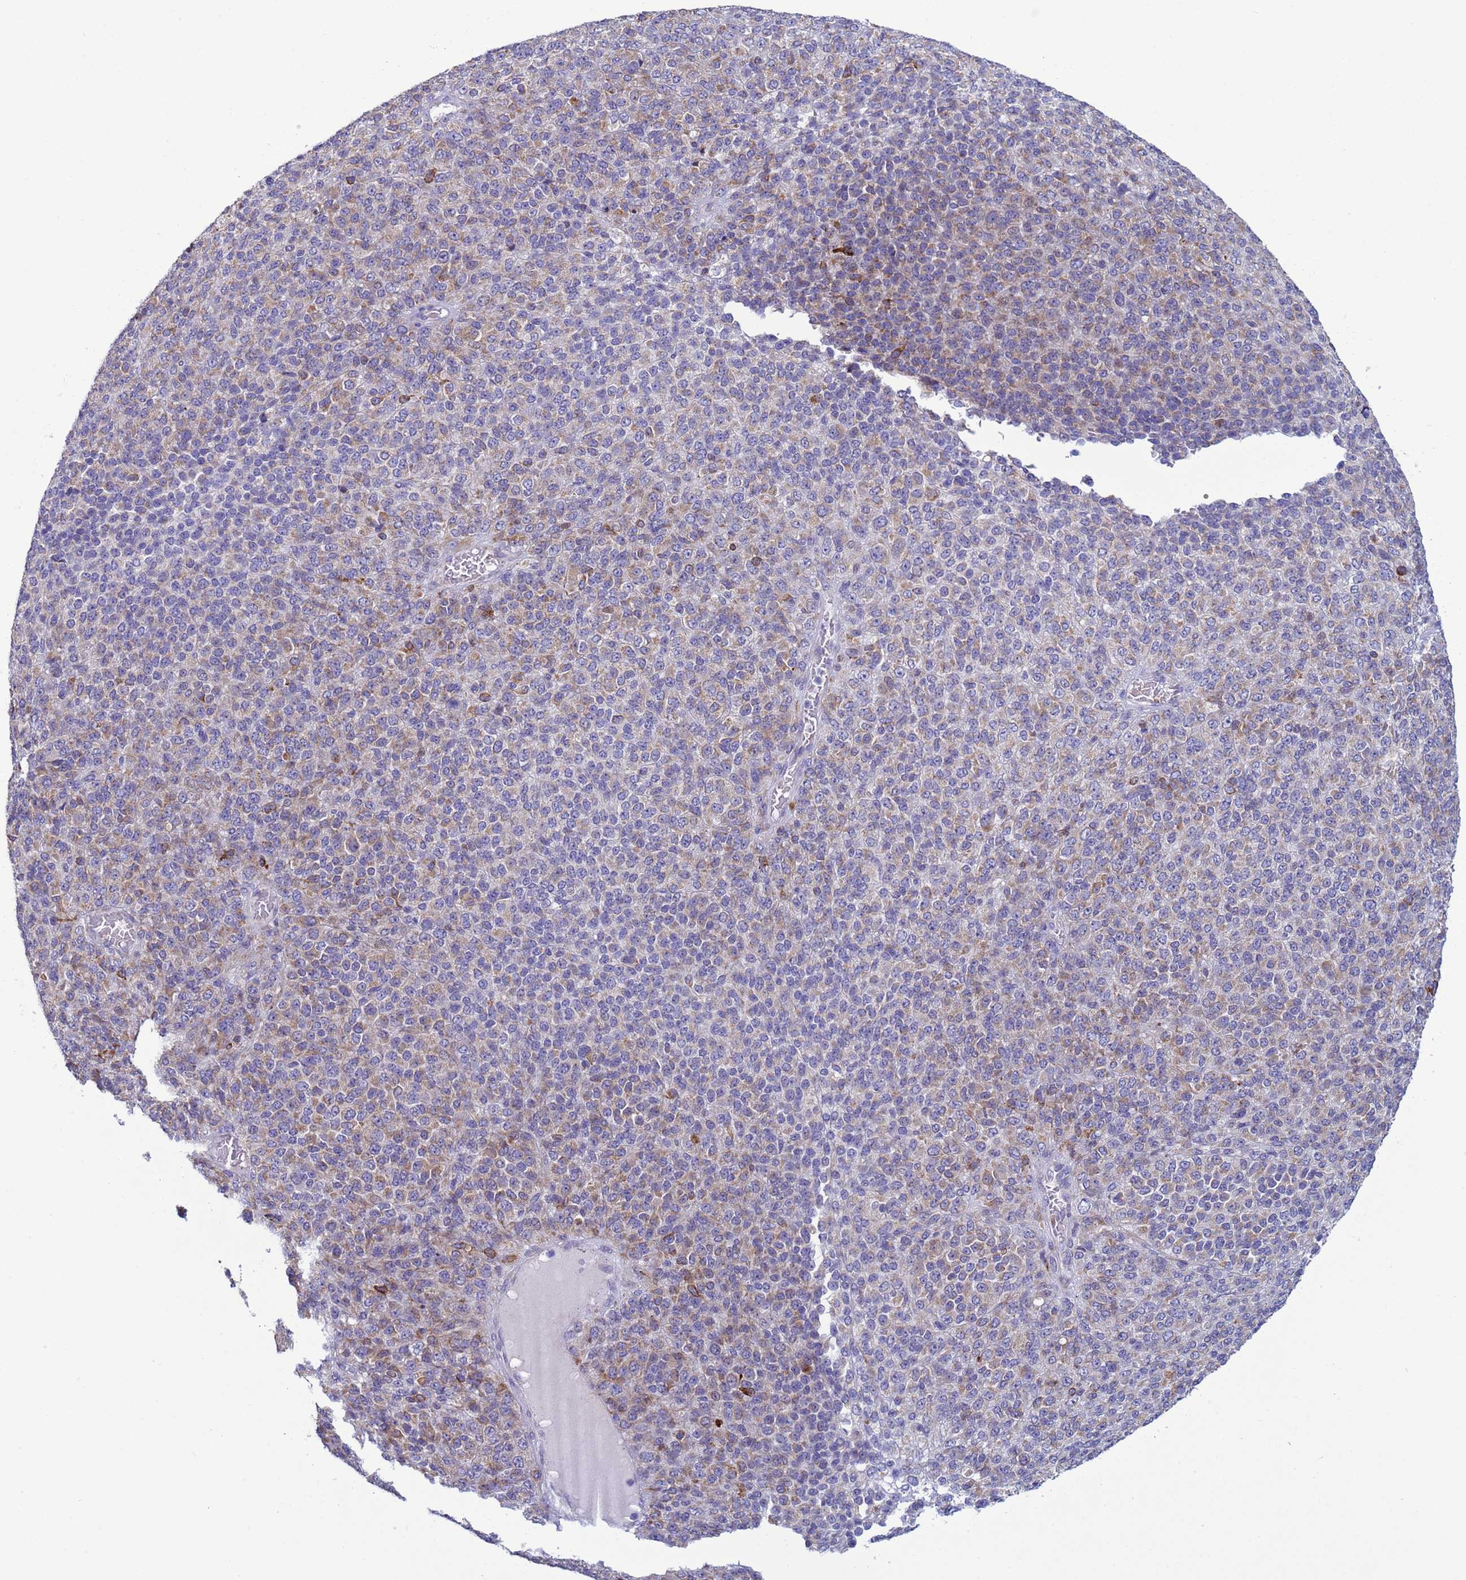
{"staining": {"intensity": "weak", "quantity": "25%-75%", "location": "cytoplasmic/membranous"}, "tissue": "melanoma", "cell_type": "Tumor cells", "image_type": "cancer", "snomed": [{"axis": "morphology", "description": "Malignant melanoma, Metastatic site"}, {"axis": "topography", "description": "Brain"}], "caption": "Approximately 25%-75% of tumor cells in human malignant melanoma (metastatic site) exhibit weak cytoplasmic/membranous protein positivity as visualized by brown immunohistochemical staining.", "gene": "ABHD17B", "patient": {"sex": "female", "age": 56}}